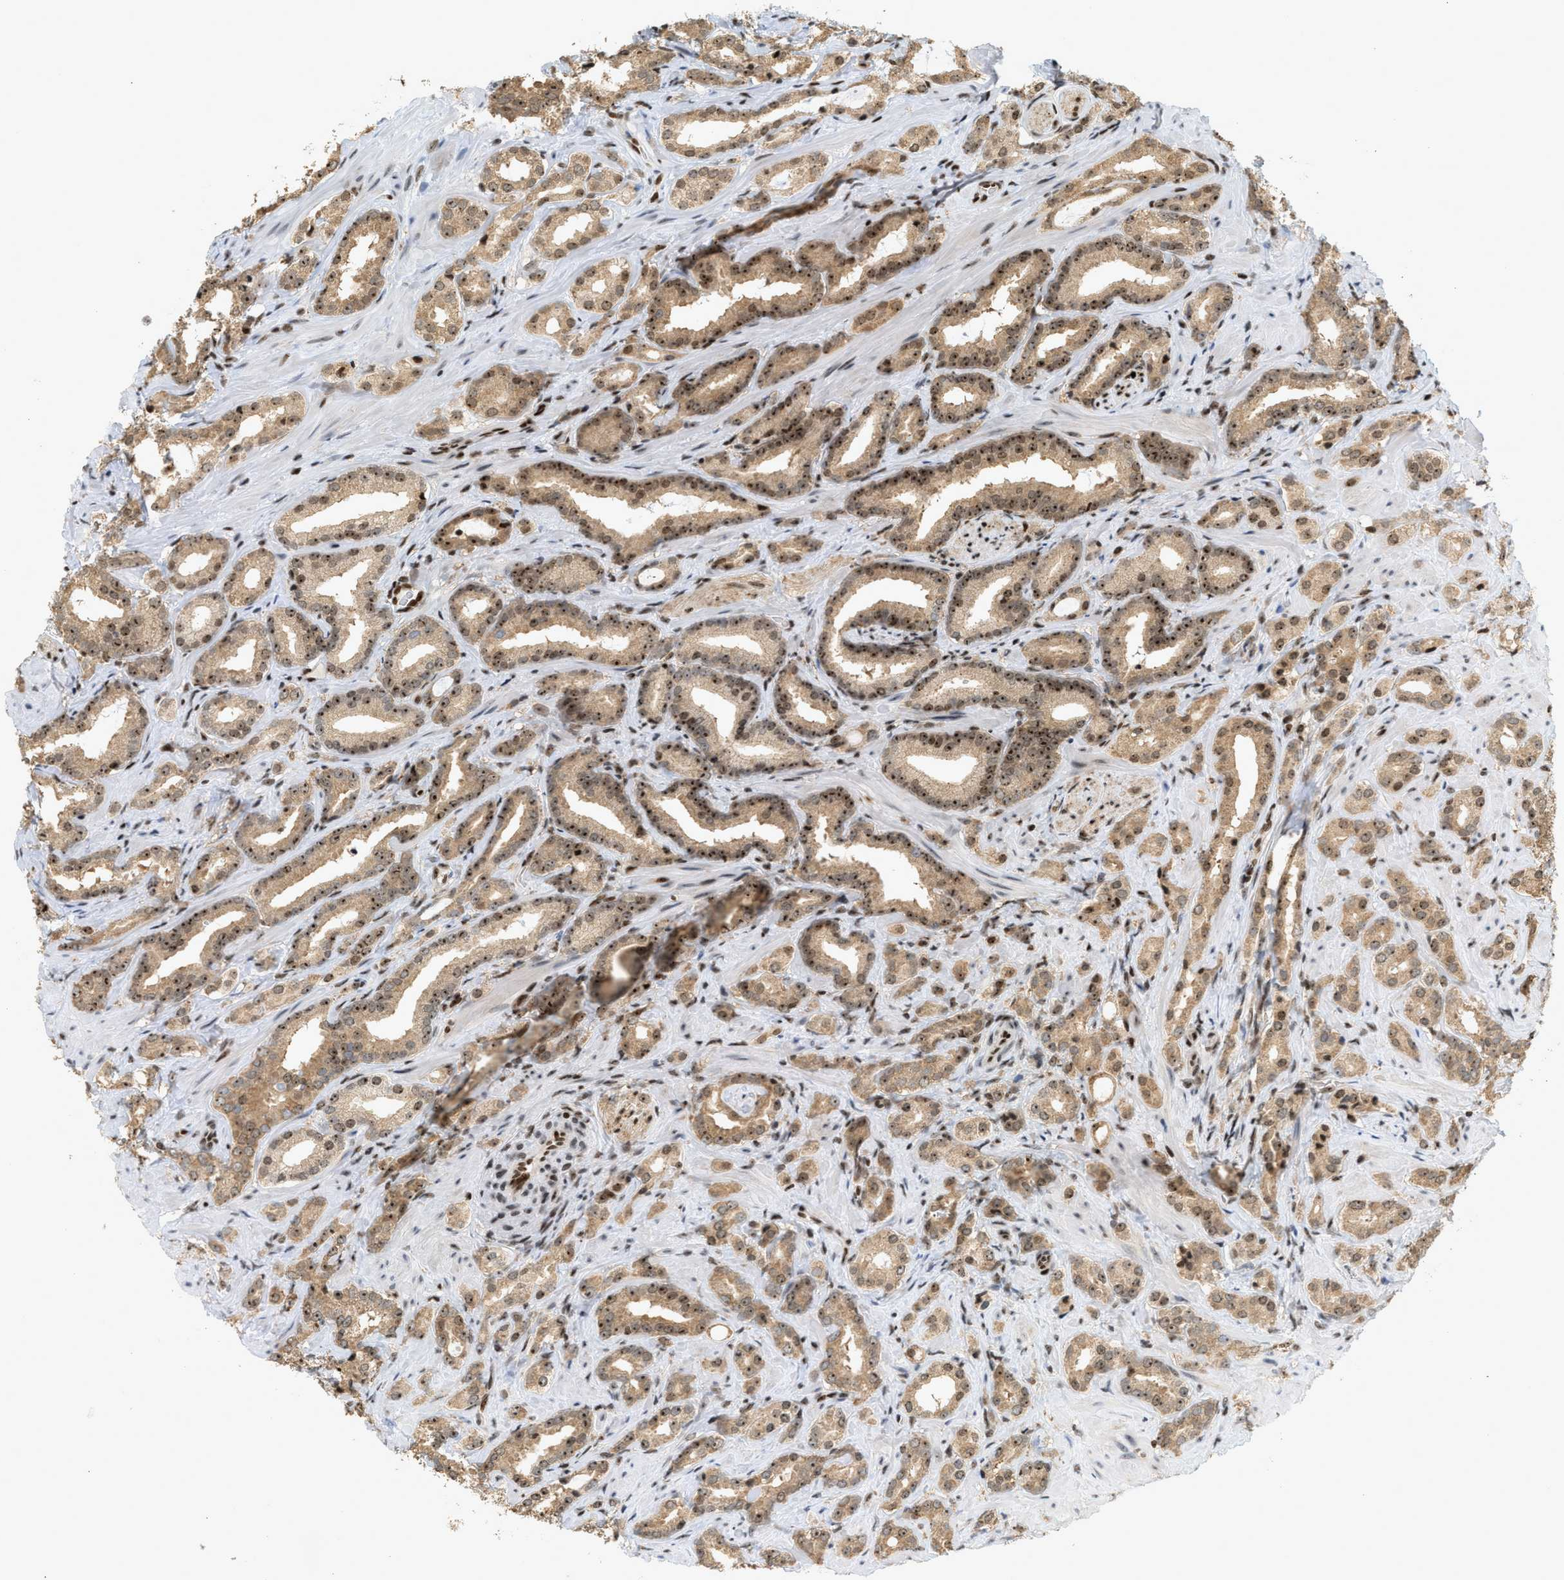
{"staining": {"intensity": "moderate", "quantity": ">75%", "location": "cytoplasmic/membranous,nuclear"}, "tissue": "prostate cancer", "cell_type": "Tumor cells", "image_type": "cancer", "snomed": [{"axis": "morphology", "description": "Adenocarcinoma, High grade"}, {"axis": "topography", "description": "Prostate"}], "caption": "Prostate adenocarcinoma (high-grade) tissue shows moderate cytoplasmic/membranous and nuclear staining in approximately >75% of tumor cells, visualized by immunohistochemistry.", "gene": "ZNF22", "patient": {"sex": "male", "age": 64}}